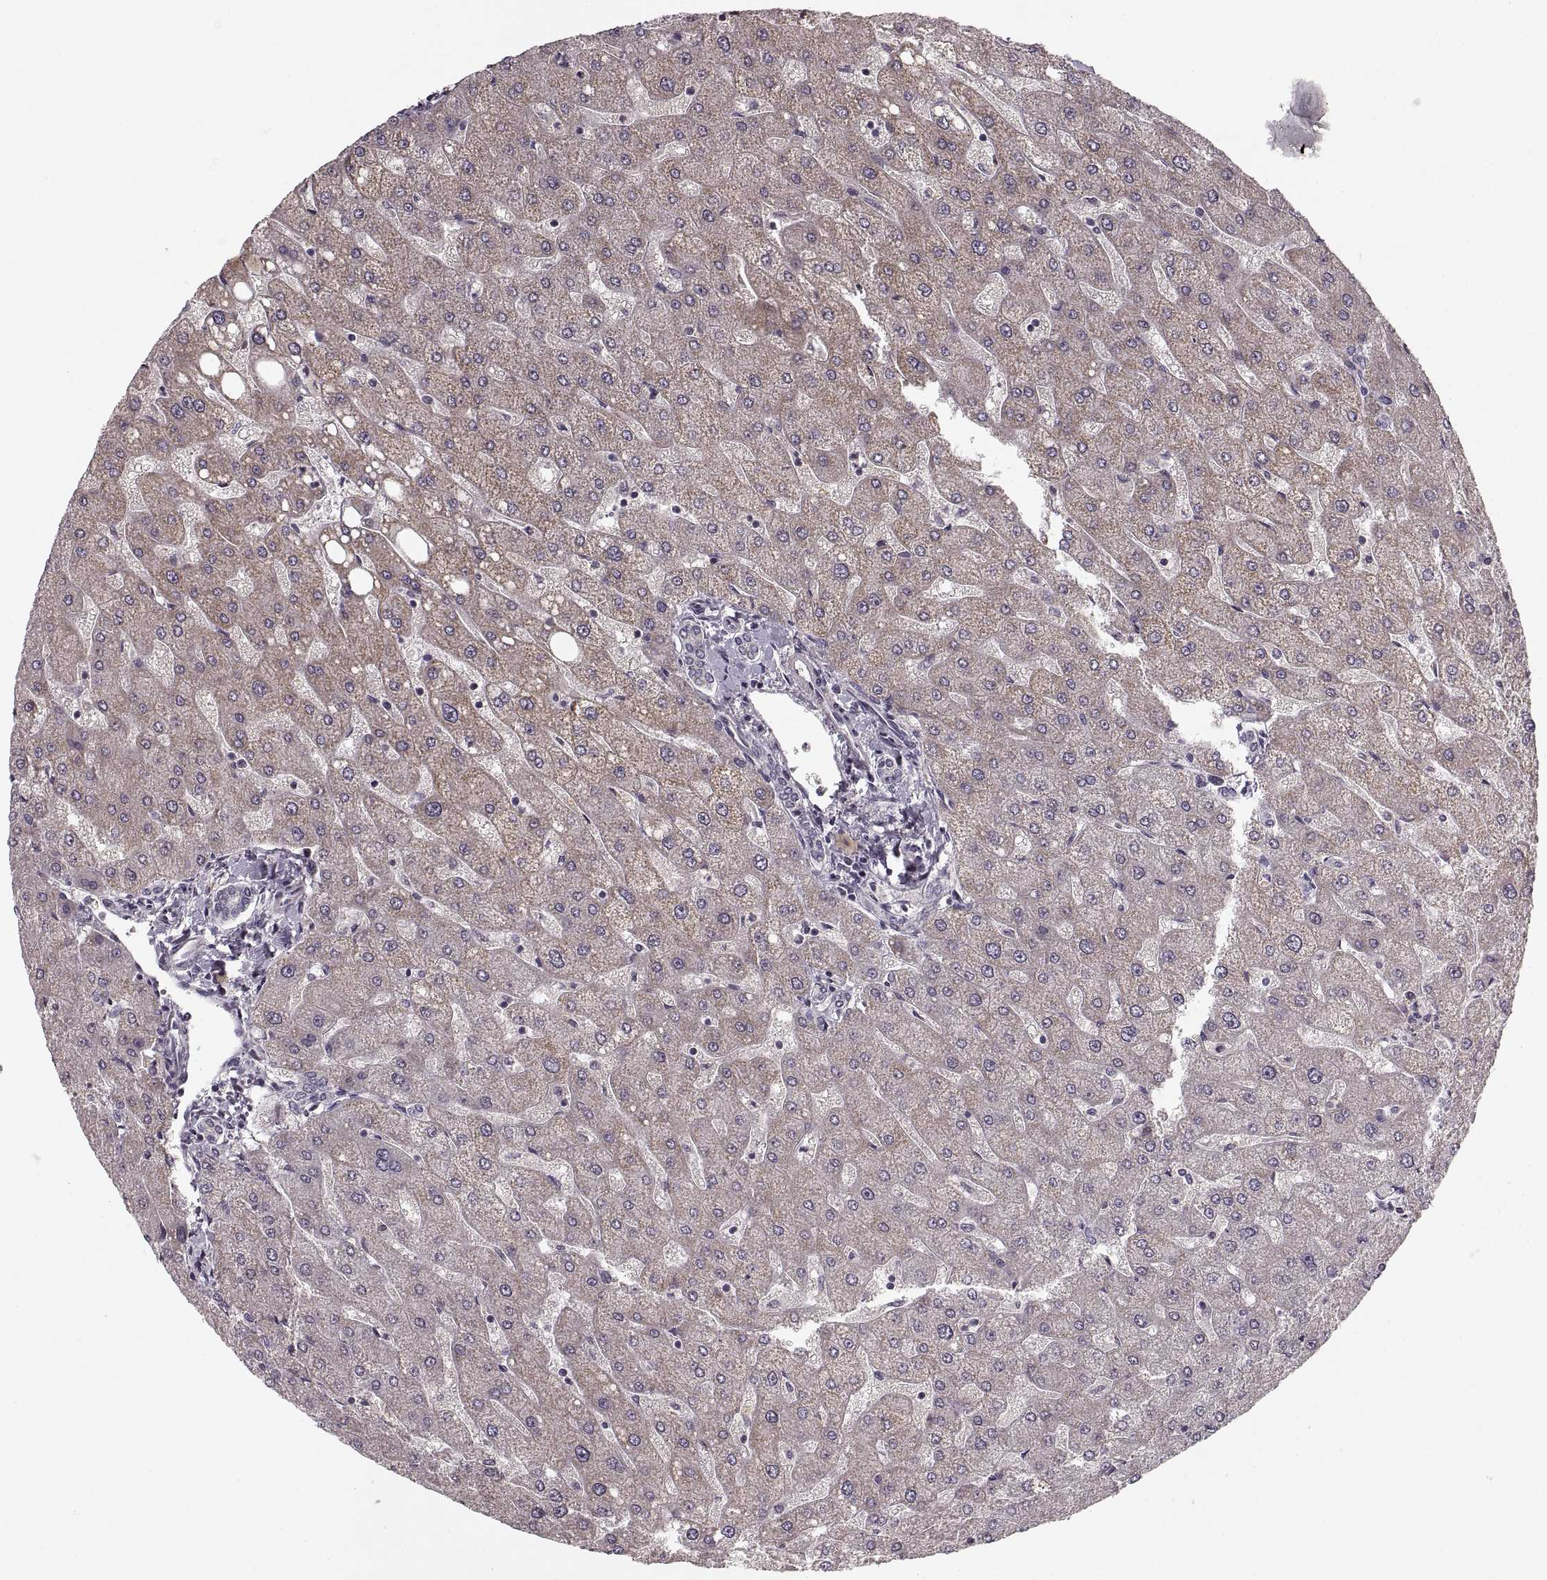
{"staining": {"intensity": "negative", "quantity": "none", "location": "none"}, "tissue": "liver", "cell_type": "Cholangiocytes", "image_type": "normal", "snomed": [{"axis": "morphology", "description": "Normal tissue, NOS"}, {"axis": "topography", "description": "Liver"}], "caption": "Photomicrograph shows no significant protein expression in cholangiocytes of benign liver.", "gene": "ASIC3", "patient": {"sex": "male", "age": 67}}